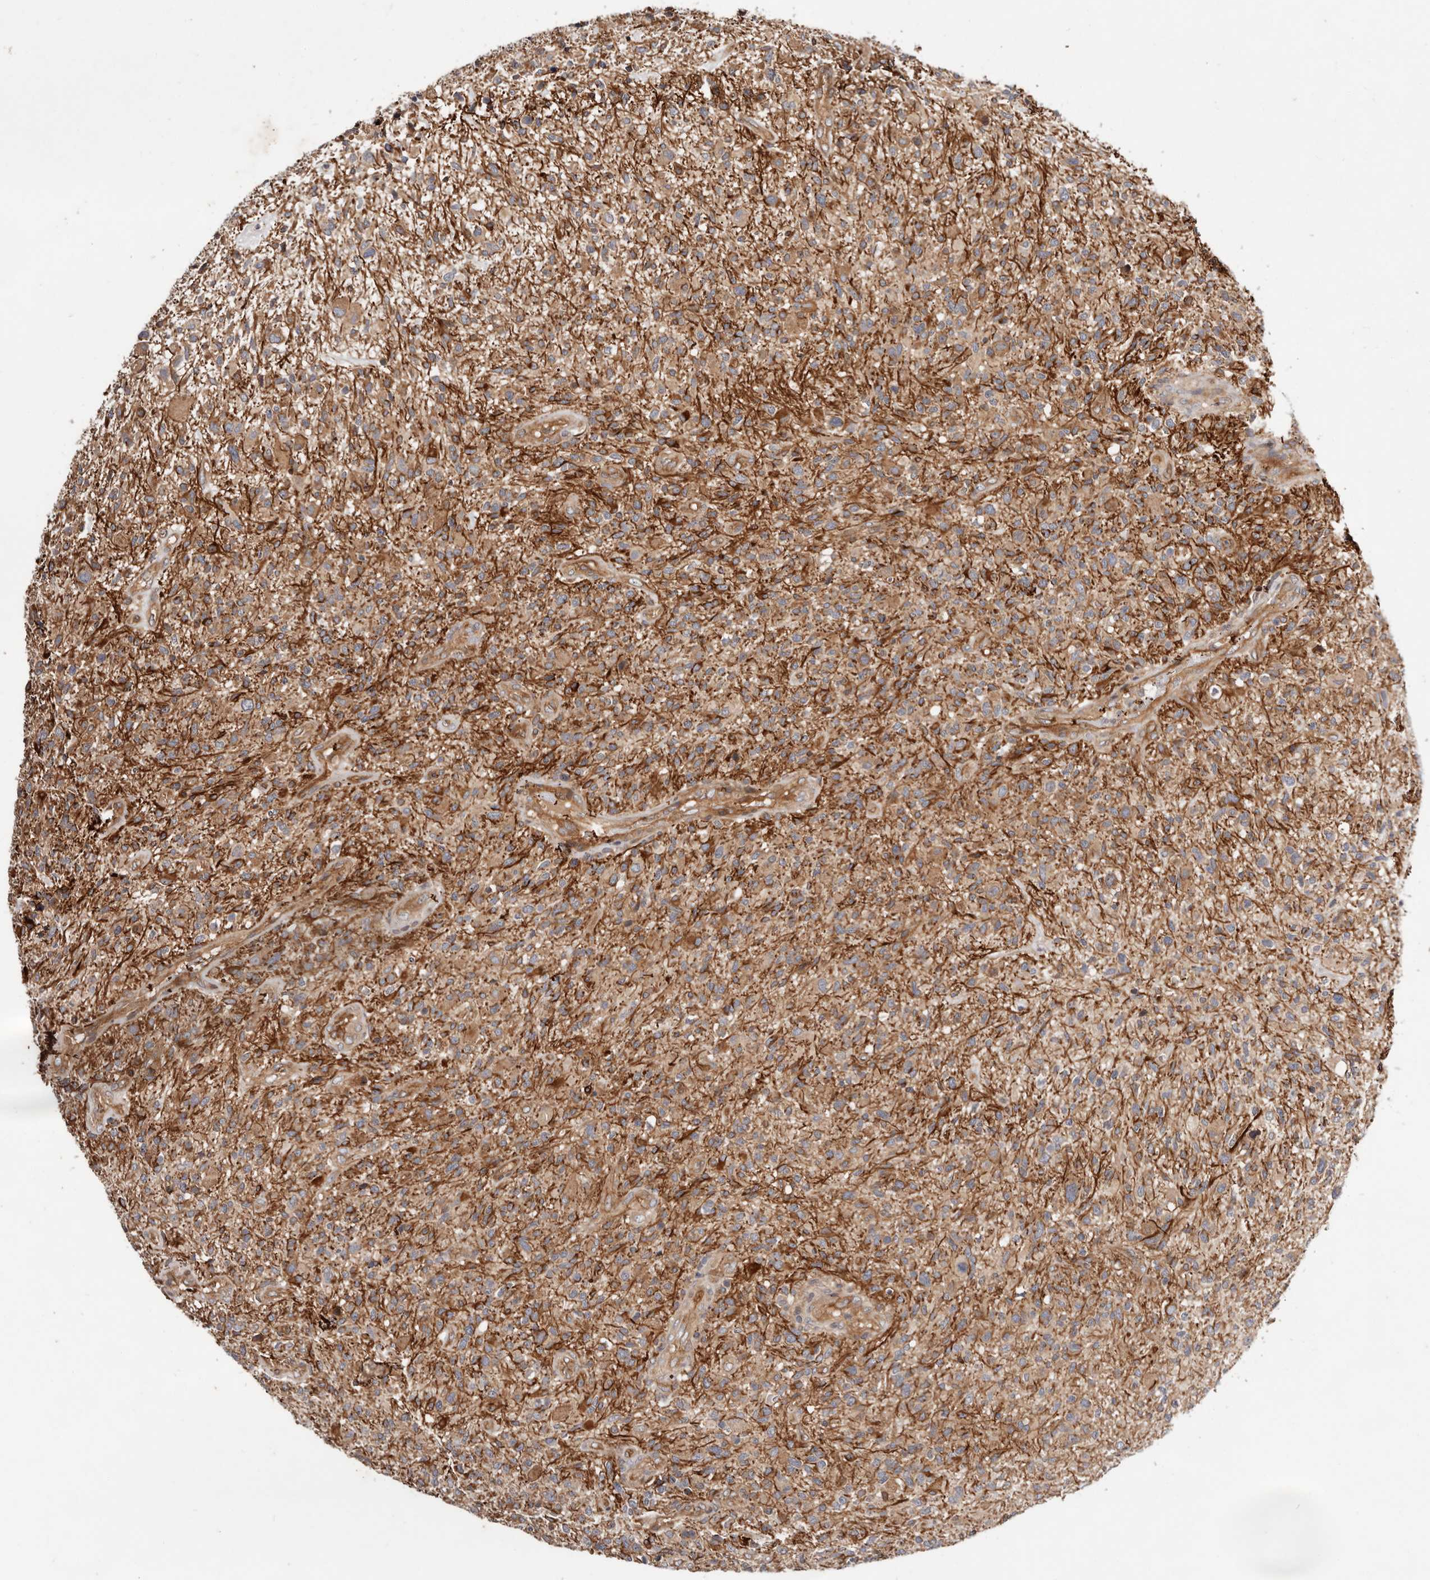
{"staining": {"intensity": "moderate", "quantity": ">75%", "location": "cytoplasmic/membranous"}, "tissue": "glioma", "cell_type": "Tumor cells", "image_type": "cancer", "snomed": [{"axis": "morphology", "description": "Glioma, malignant, High grade"}, {"axis": "topography", "description": "Brain"}], "caption": "Human malignant glioma (high-grade) stained with a protein marker exhibits moderate staining in tumor cells.", "gene": "MACF1", "patient": {"sex": "male", "age": 47}}